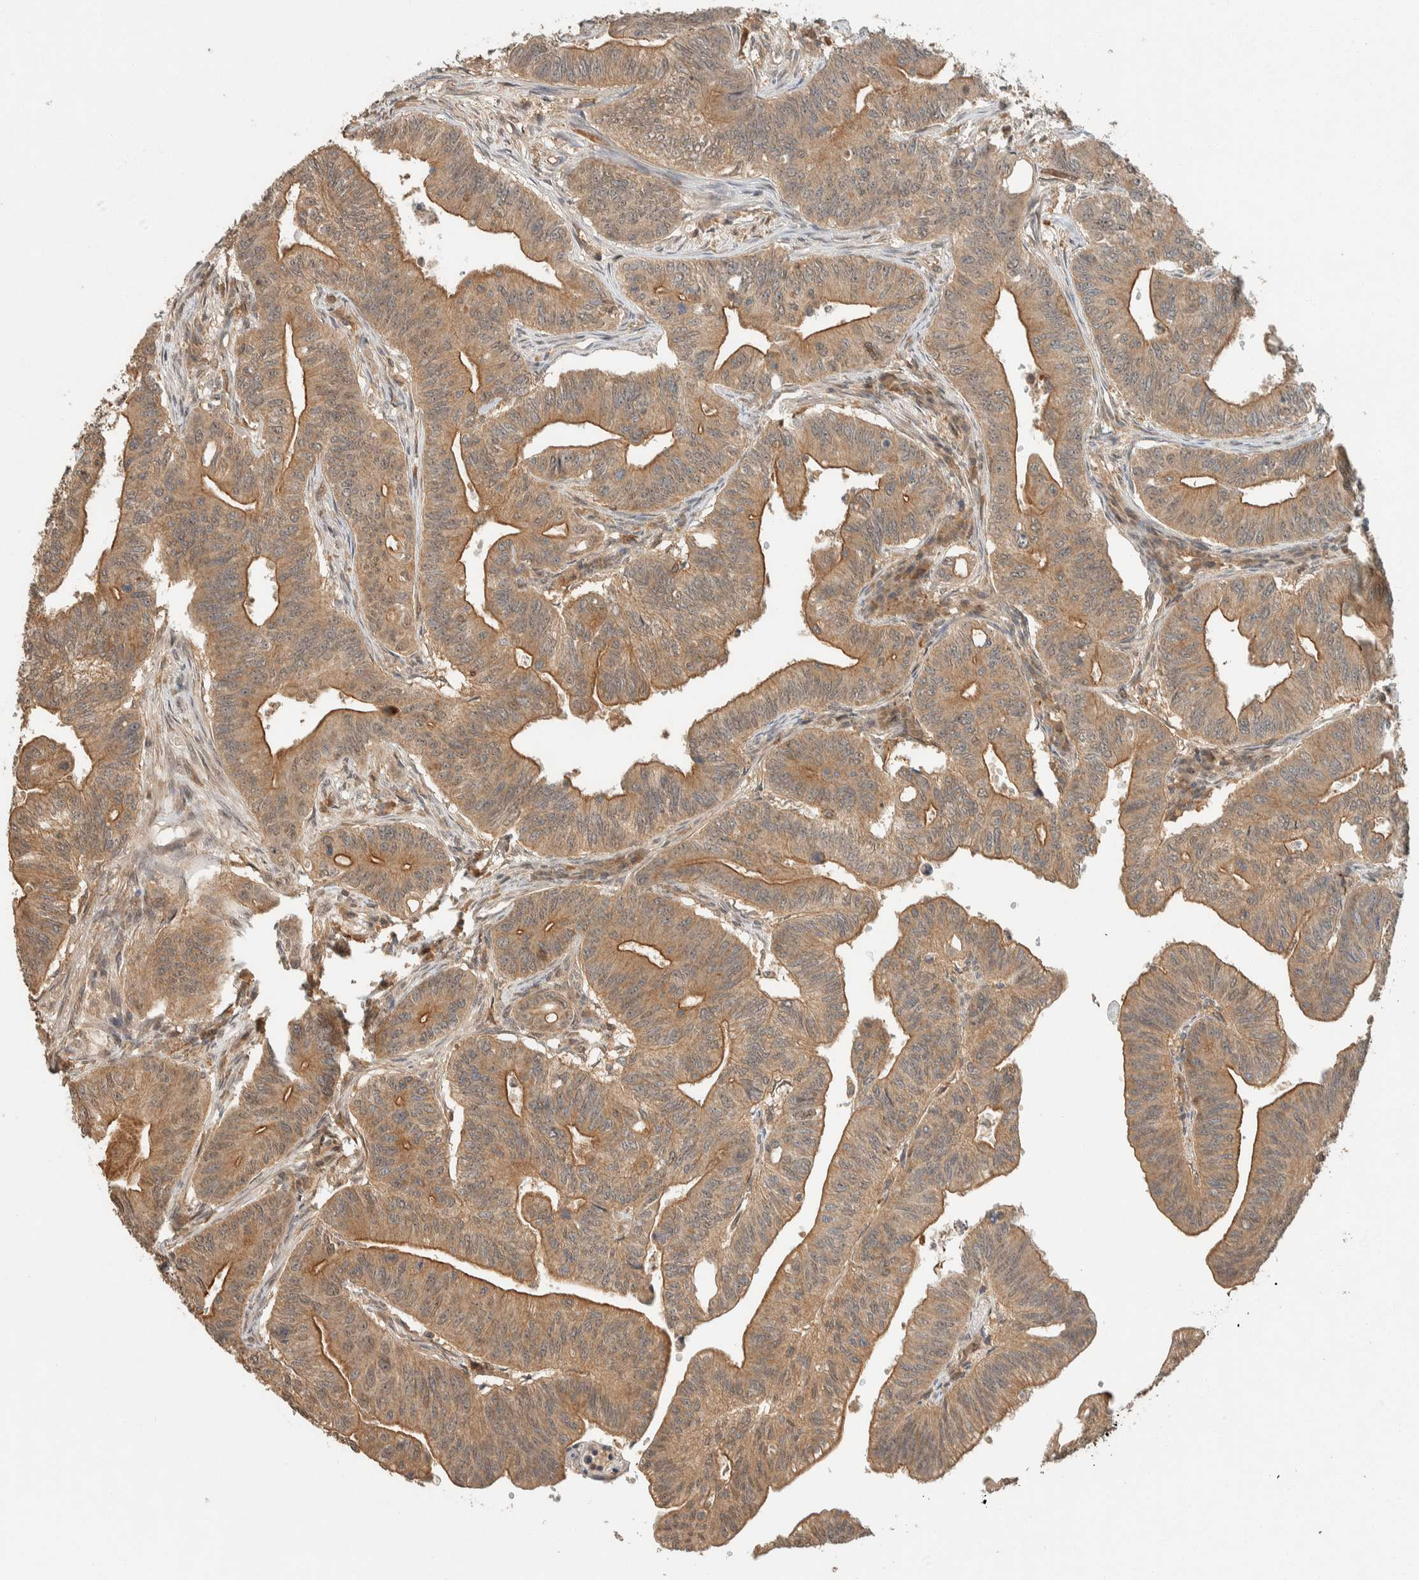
{"staining": {"intensity": "moderate", "quantity": ">75%", "location": "cytoplasmic/membranous"}, "tissue": "colorectal cancer", "cell_type": "Tumor cells", "image_type": "cancer", "snomed": [{"axis": "morphology", "description": "Adenoma, NOS"}, {"axis": "morphology", "description": "Adenocarcinoma, NOS"}, {"axis": "topography", "description": "Colon"}], "caption": "Immunohistochemical staining of human adenoma (colorectal) shows medium levels of moderate cytoplasmic/membranous expression in approximately >75% of tumor cells.", "gene": "ZNF567", "patient": {"sex": "male", "age": 79}}